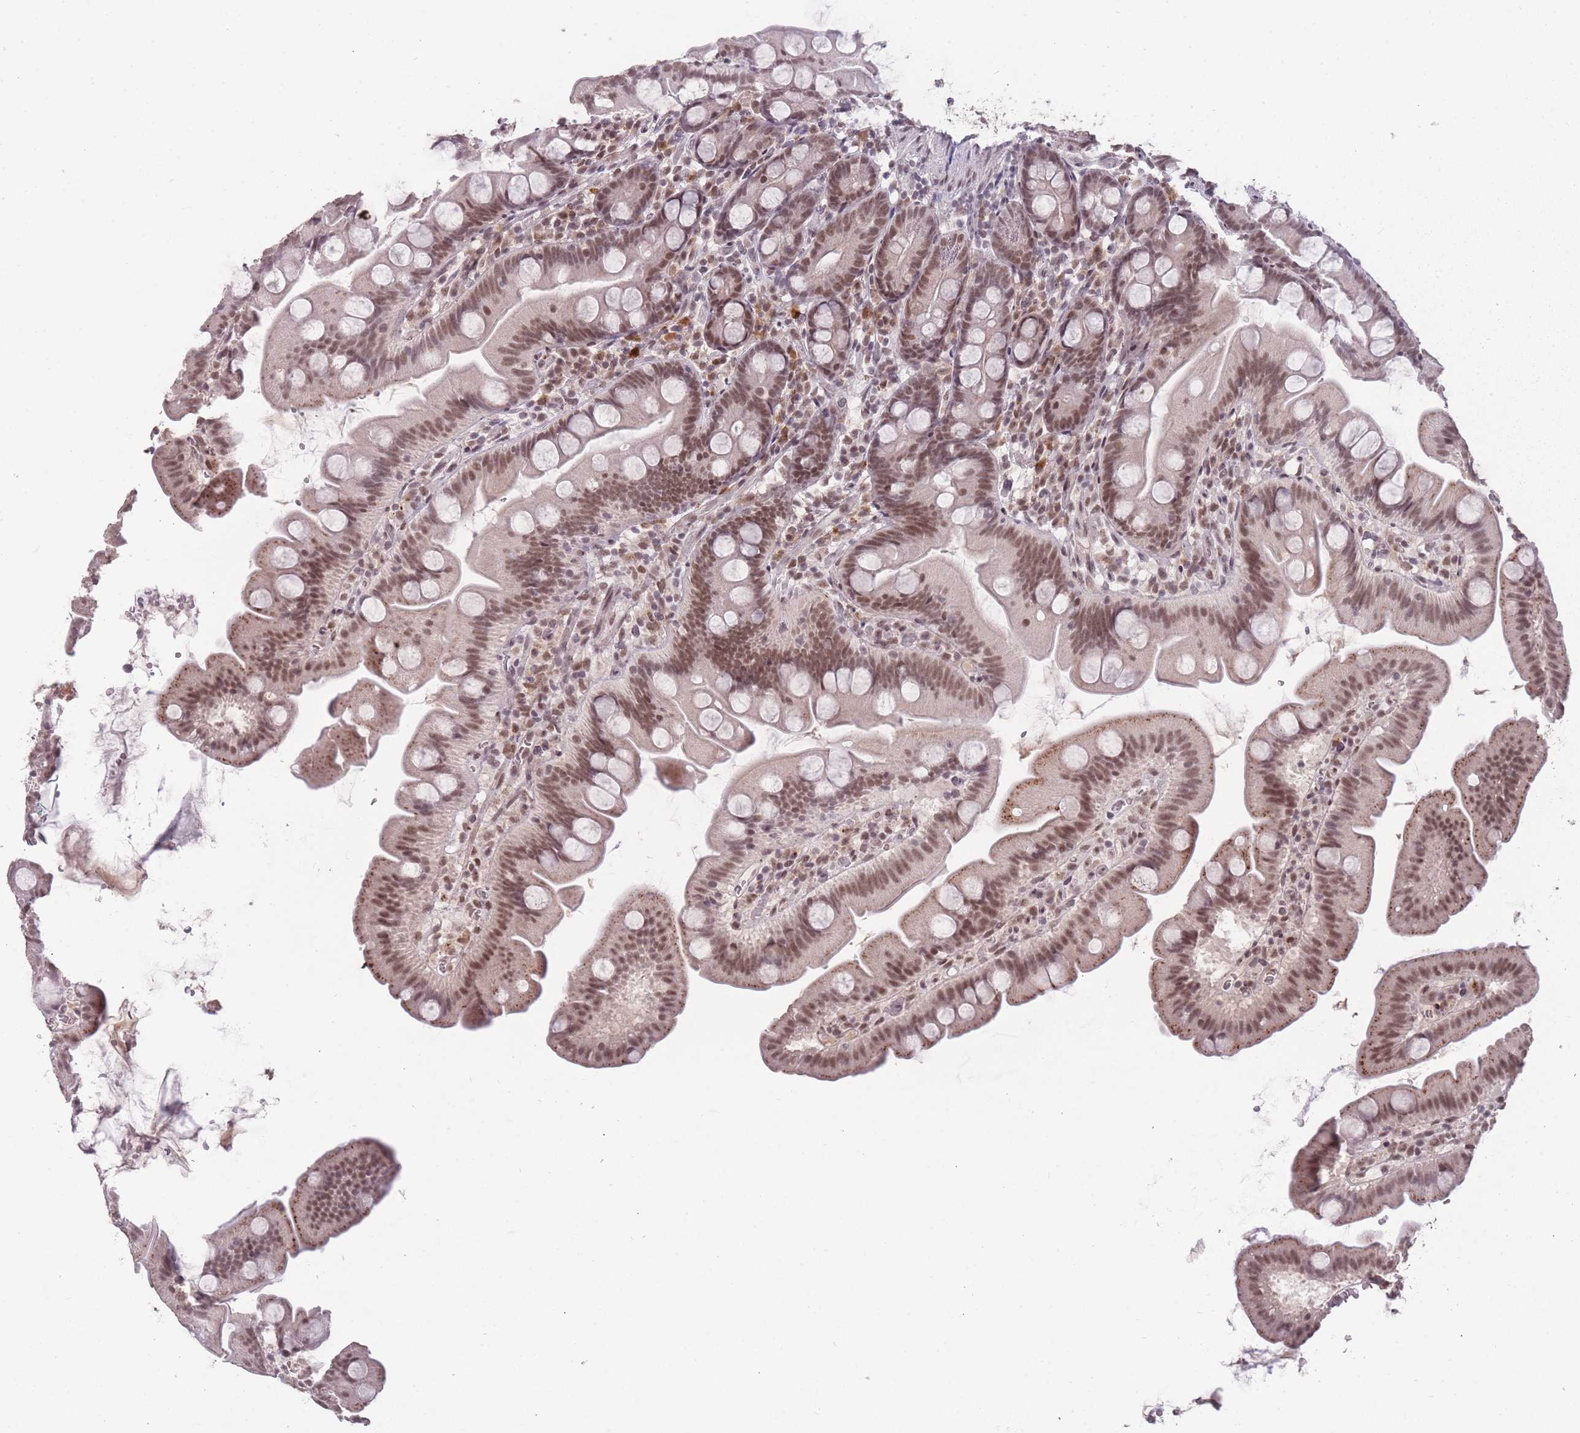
{"staining": {"intensity": "moderate", "quantity": ">75%", "location": "nuclear"}, "tissue": "small intestine", "cell_type": "Glandular cells", "image_type": "normal", "snomed": [{"axis": "morphology", "description": "Normal tissue, NOS"}, {"axis": "topography", "description": "Small intestine"}], "caption": "Glandular cells reveal moderate nuclear positivity in approximately >75% of cells in unremarkable small intestine.", "gene": "HNRNPUL1", "patient": {"sex": "female", "age": 68}}